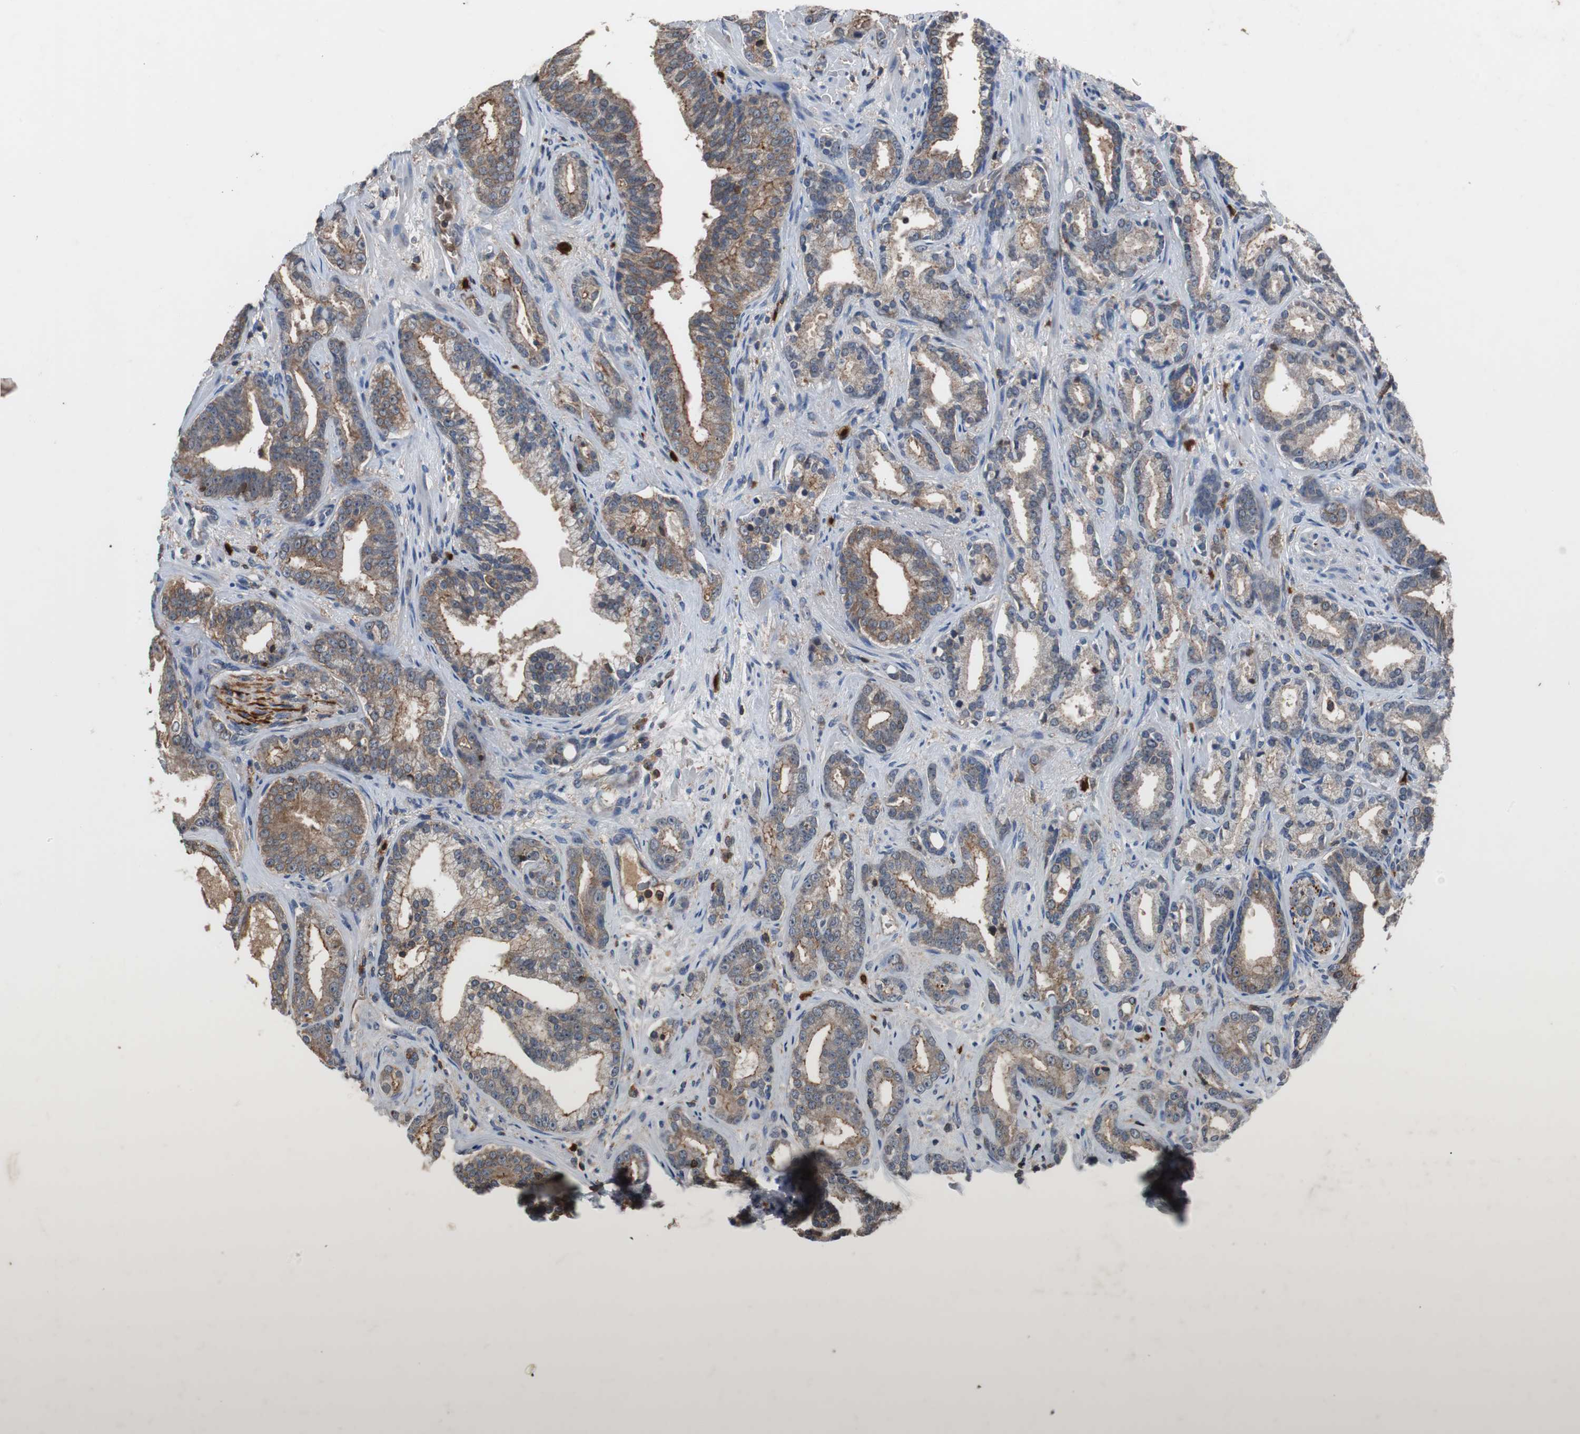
{"staining": {"intensity": "moderate", "quantity": ">75%", "location": "cytoplasmic/membranous"}, "tissue": "prostate cancer", "cell_type": "Tumor cells", "image_type": "cancer", "snomed": [{"axis": "morphology", "description": "Adenocarcinoma, Low grade"}, {"axis": "topography", "description": "Prostate"}], "caption": "About >75% of tumor cells in human prostate cancer (adenocarcinoma (low-grade)) exhibit moderate cytoplasmic/membranous protein expression as visualized by brown immunohistochemical staining.", "gene": "CALB2", "patient": {"sex": "male", "age": 63}}